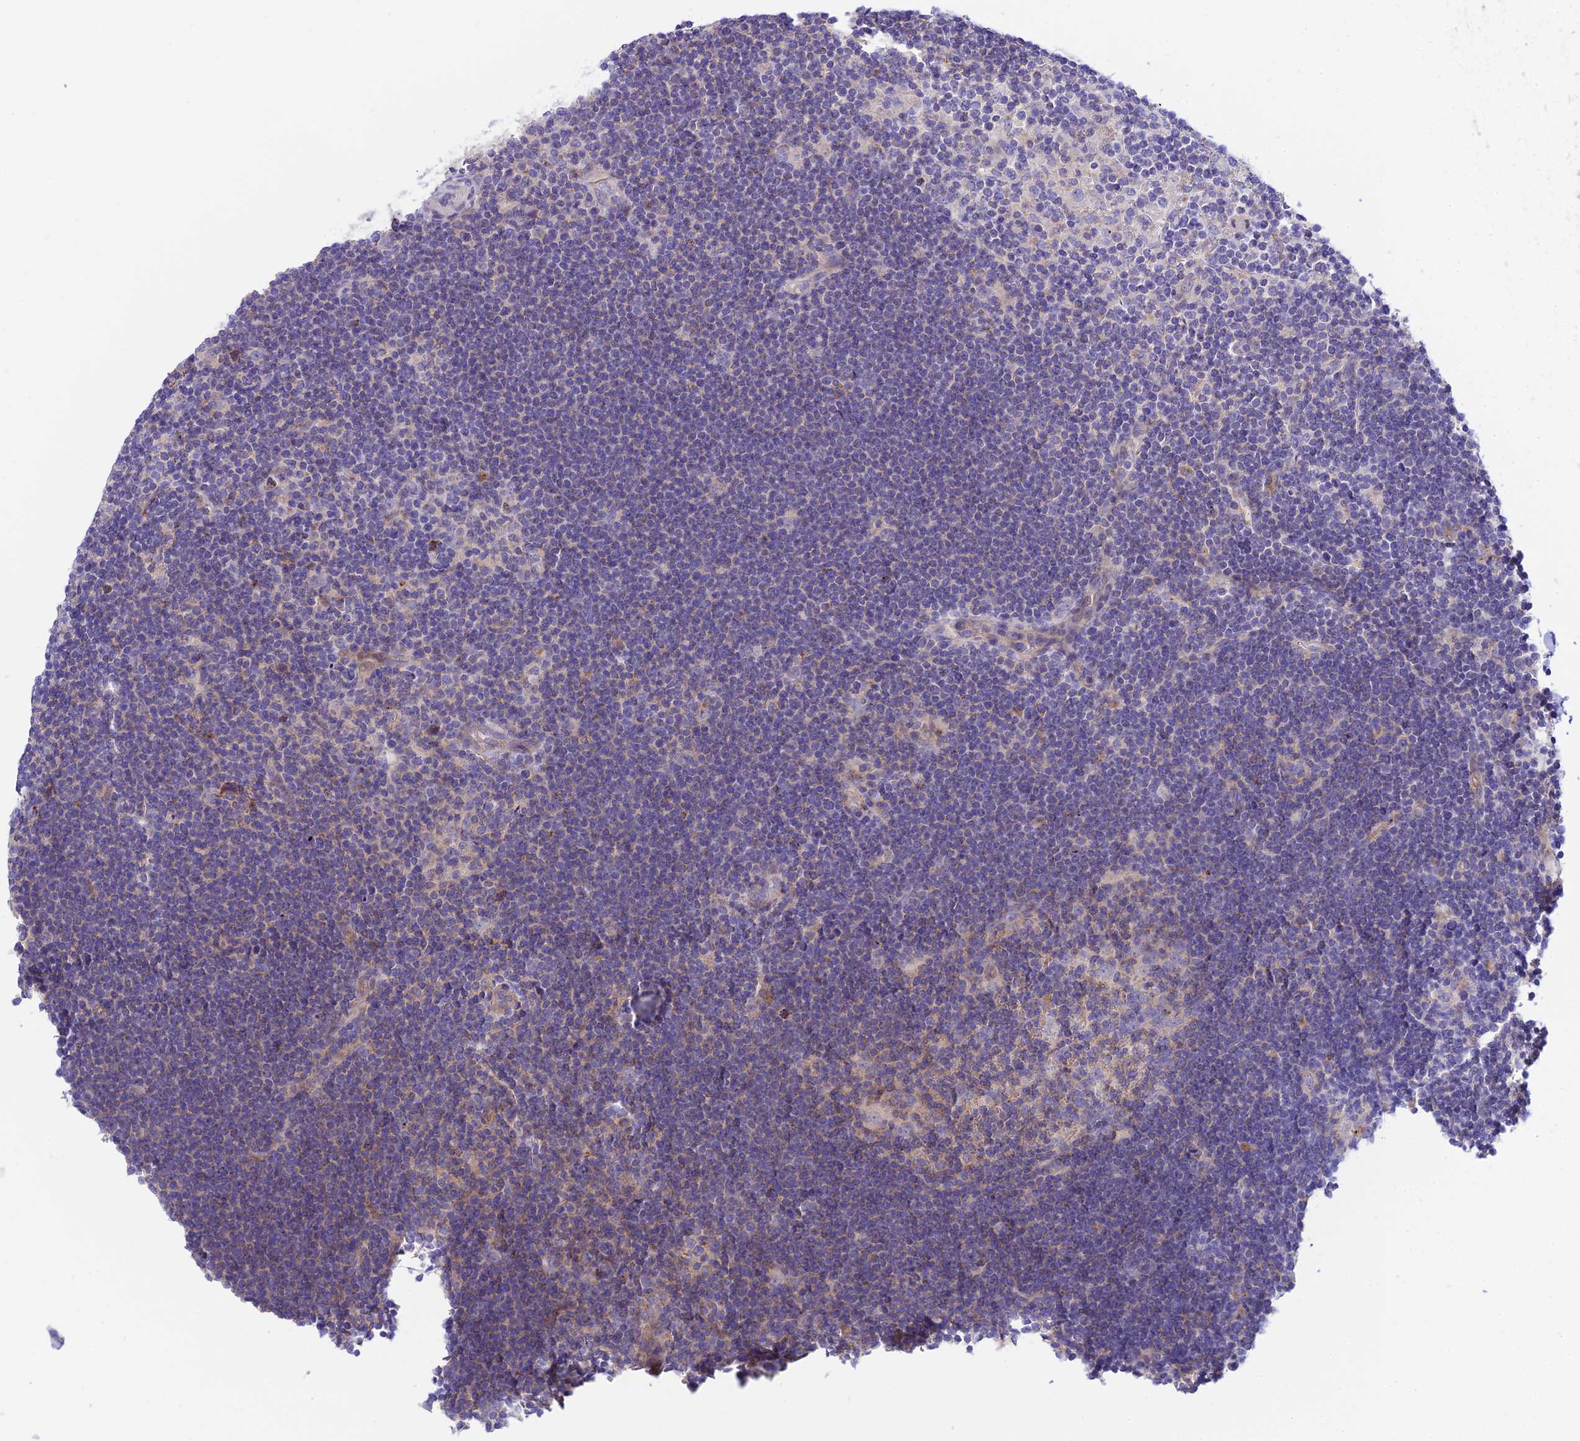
{"staining": {"intensity": "negative", "quantity": "none", "location": "none"}, "tissue": "lymphoma", "cell_type": "Tumor cells", "image_type": "cancer", "snomed": [{"axis": "morphology", "description": "Hodgkin's disease, NOS"}, {"axis": "topography", "description": "Lymph node"}], "caption": "Hodgkin's disease stained for a protein using immunohistochemistry reveals no expression tumor cells.", "gene": "CCDC157", "patient": {"sex": "female", "age": 57}}